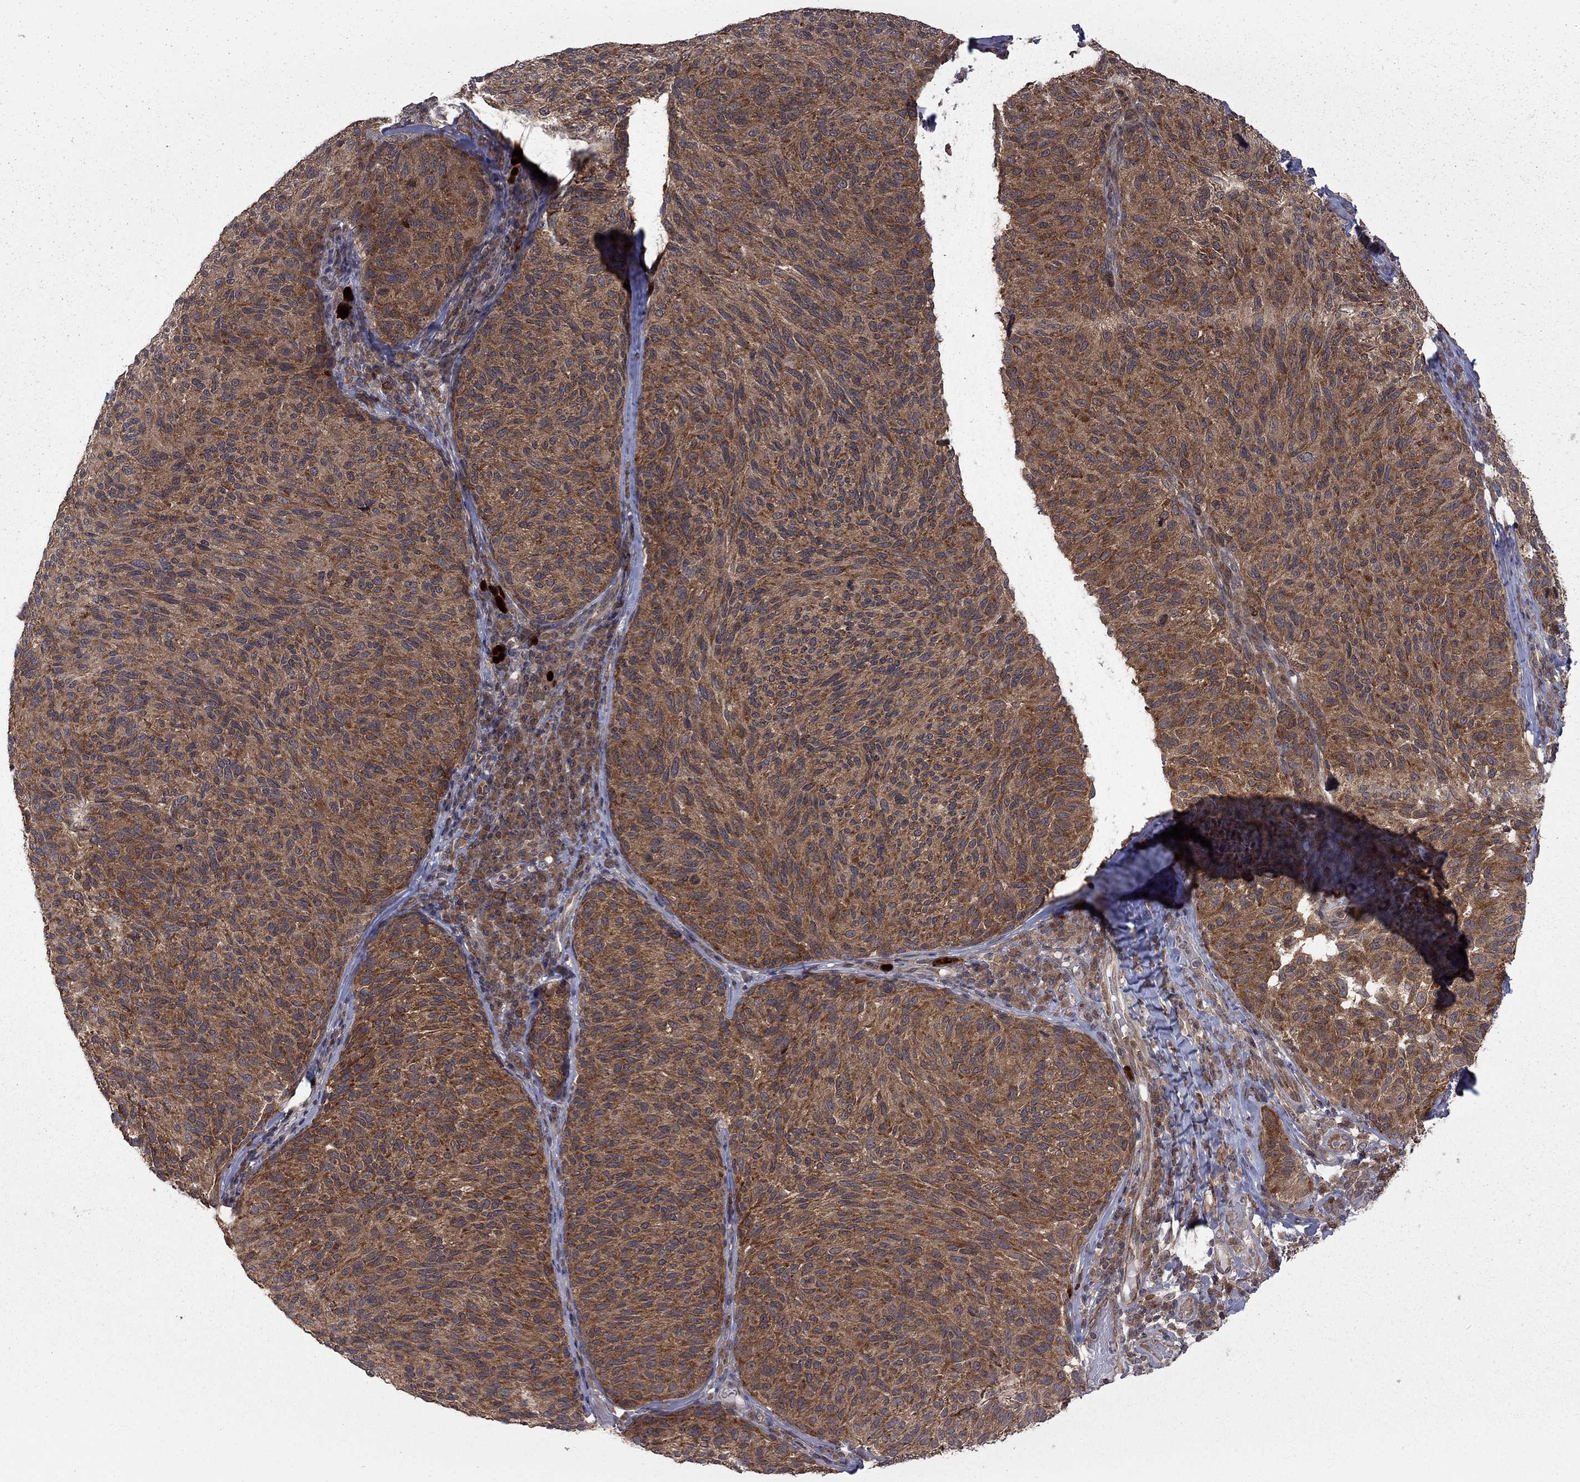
{"staining": {"intensity": "strong", "quantity": "25%-75%", "location": "cytoplasmic/membranous"}, "tissue": "melanoma", "cell_type": "Tumor cells", "image_type": "cancer", "snomed": [{"axis": "morphology", "description": "Malignant melanoma, NOS"}, {"axis": "topography", "description": "Skin"}], "caption": "There is high levels of strong cytoplasmic/membranous positivity in tumor cells of melanoma, as demonstrated by immunohistochemical staining (brown color).", "gene": "NAA50", "patient": {"sex": "female", "age": 73}}